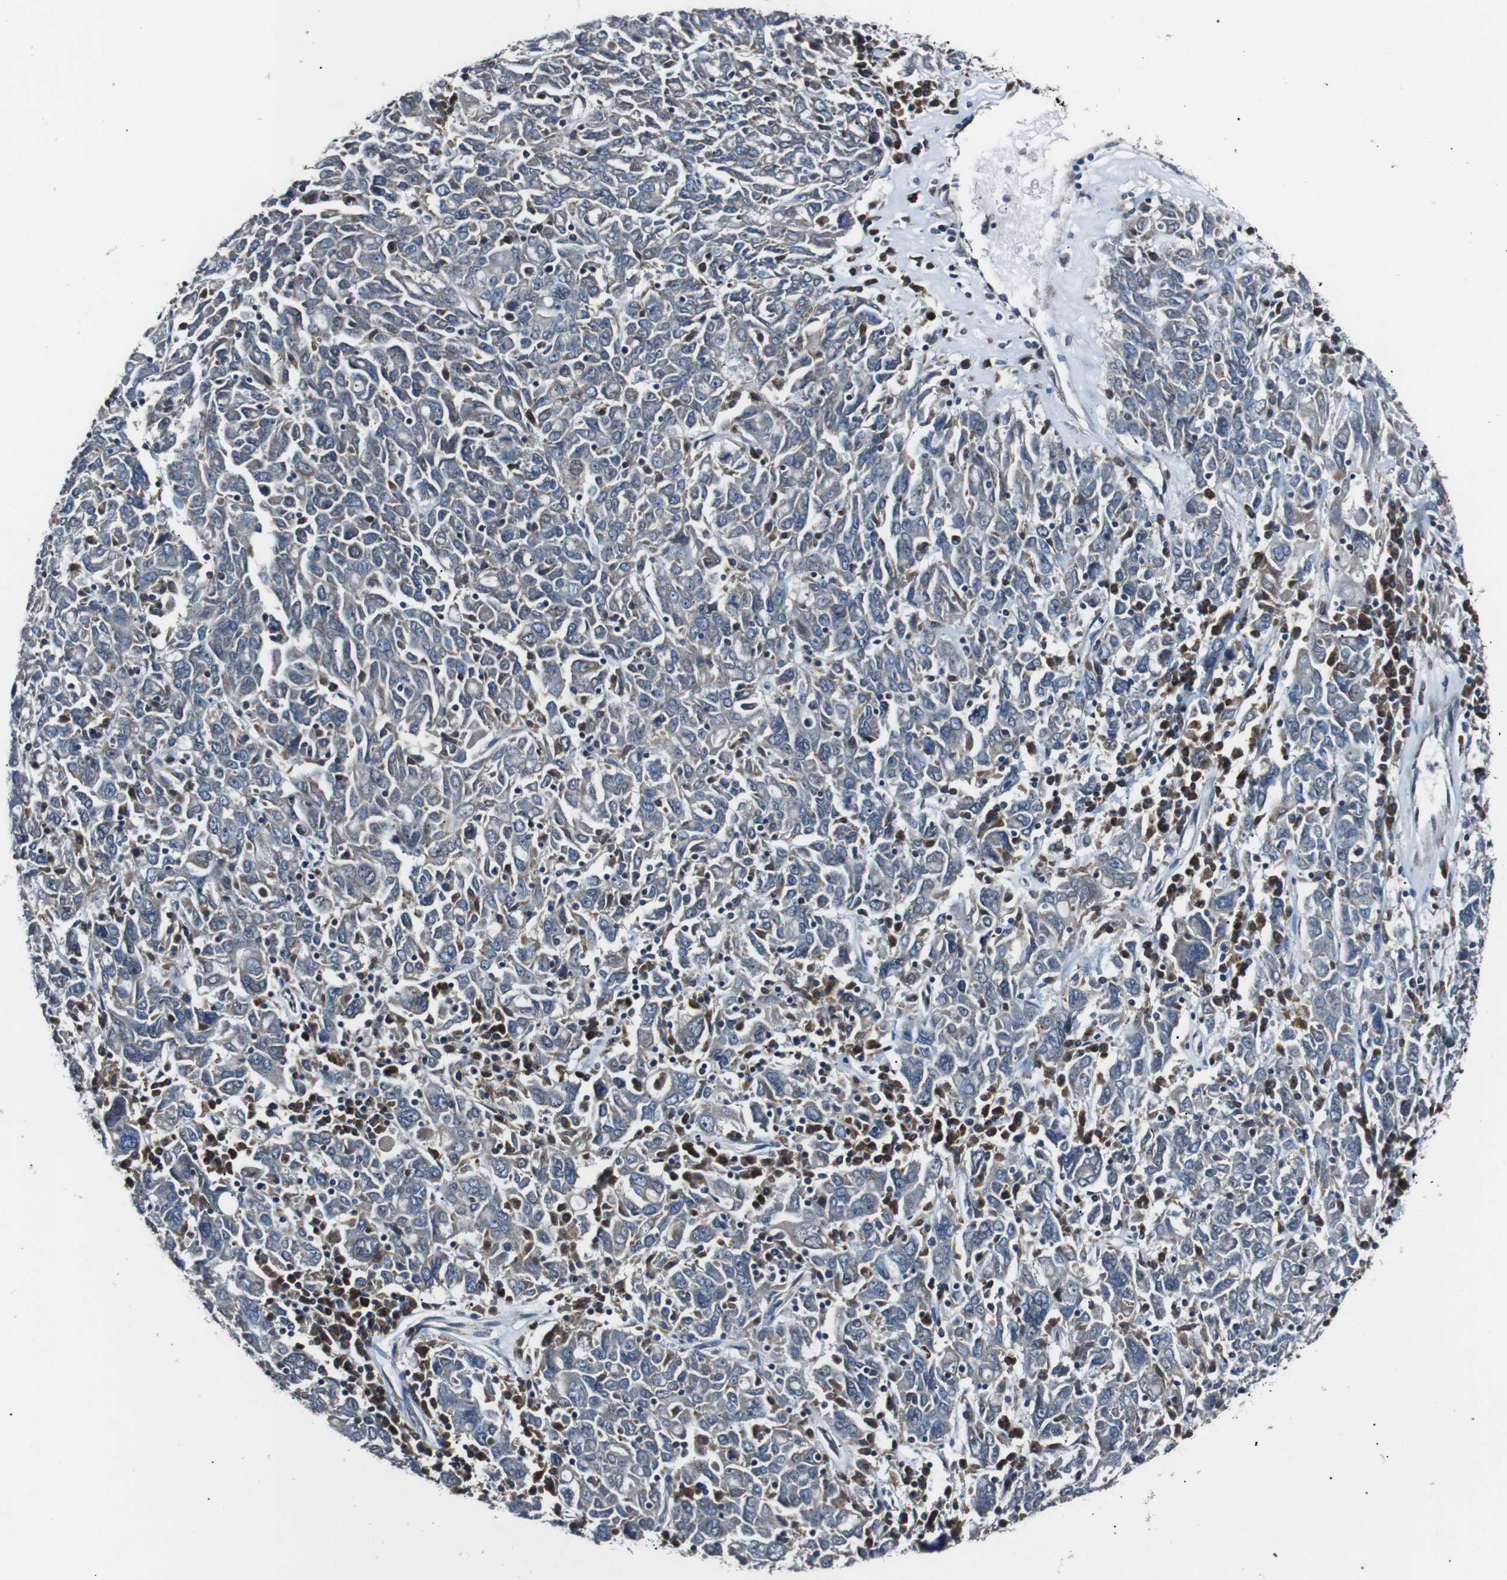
{"staining": {"intensity": "negative", "quantity": "none", "location": "none"}, "tissue": "ovarian cancer", "cell_type": "Tumor cells", "image_type": "cancer", "snomed": [{"axis": "morphology", "description": "Carcinoma, endometroid"}, {"axis": "topography", "description": "Ovary"}], "caption": "There is no significant expression in tumor cells of endometroid carcinoma (ovarian).", "gene": "CISD2", "patient": {"sex": "female", "age": 62}}